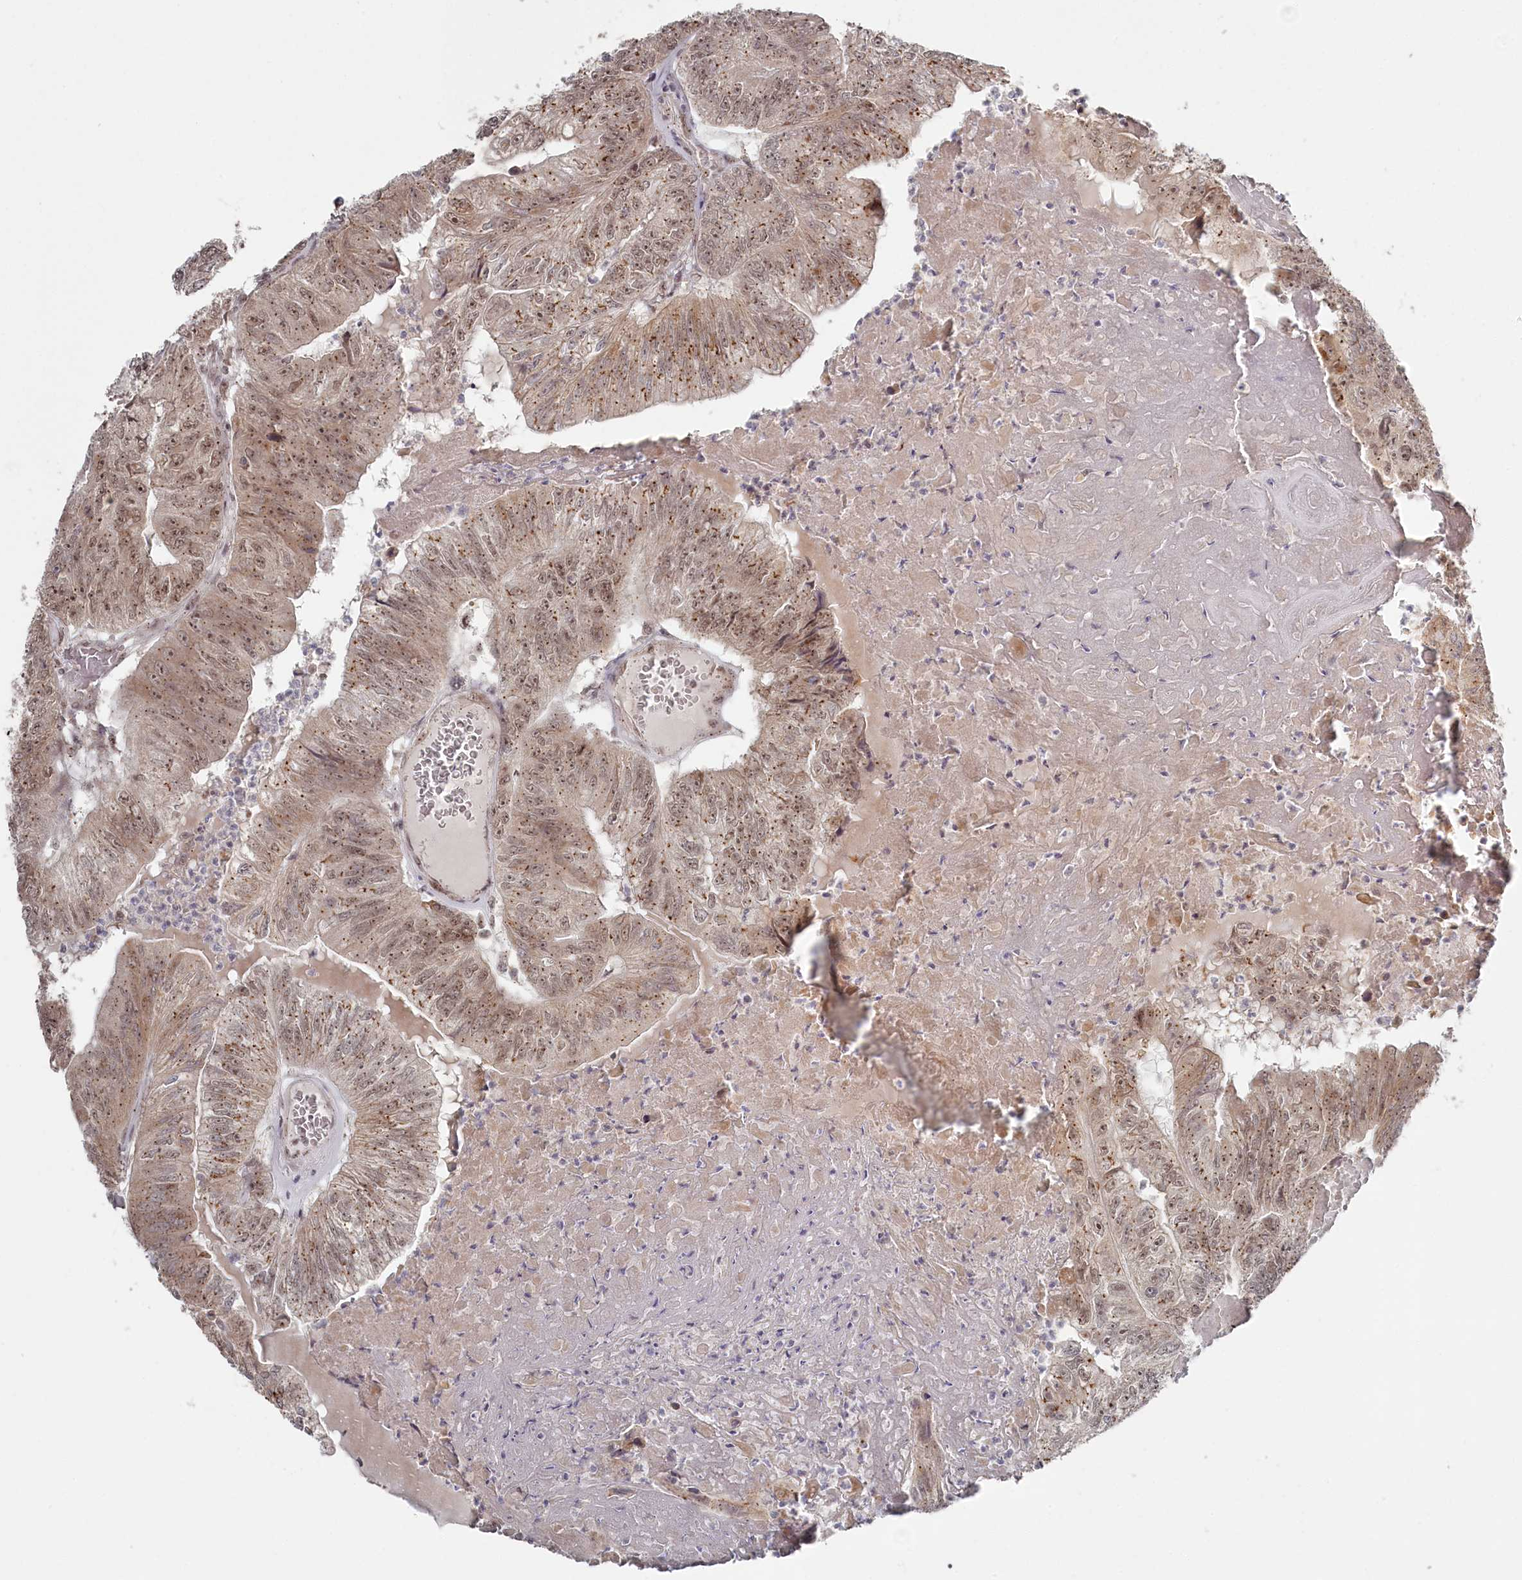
{"staining": {"intensity": "moderate", "quantity": ">75%", "location": "nuclear"}, "tissue": "colorectal cancer", "cell_type": "Tumor cells", "image_type": "cancer", "snomed": [{"axis": "morphology", "description": "Adenocarcinoma, NOS"}, {"axis": "topography", "description": "Colon"}], "caption": "Colorectal cancer (adenocarcinoma) was stained to show a protein in brown. There is medium levels of moderate nuclear positivity in approximately >75% of tumor cells.", "gene": "EXOSC1", "patient": {"sex": "female", "age": 67}}